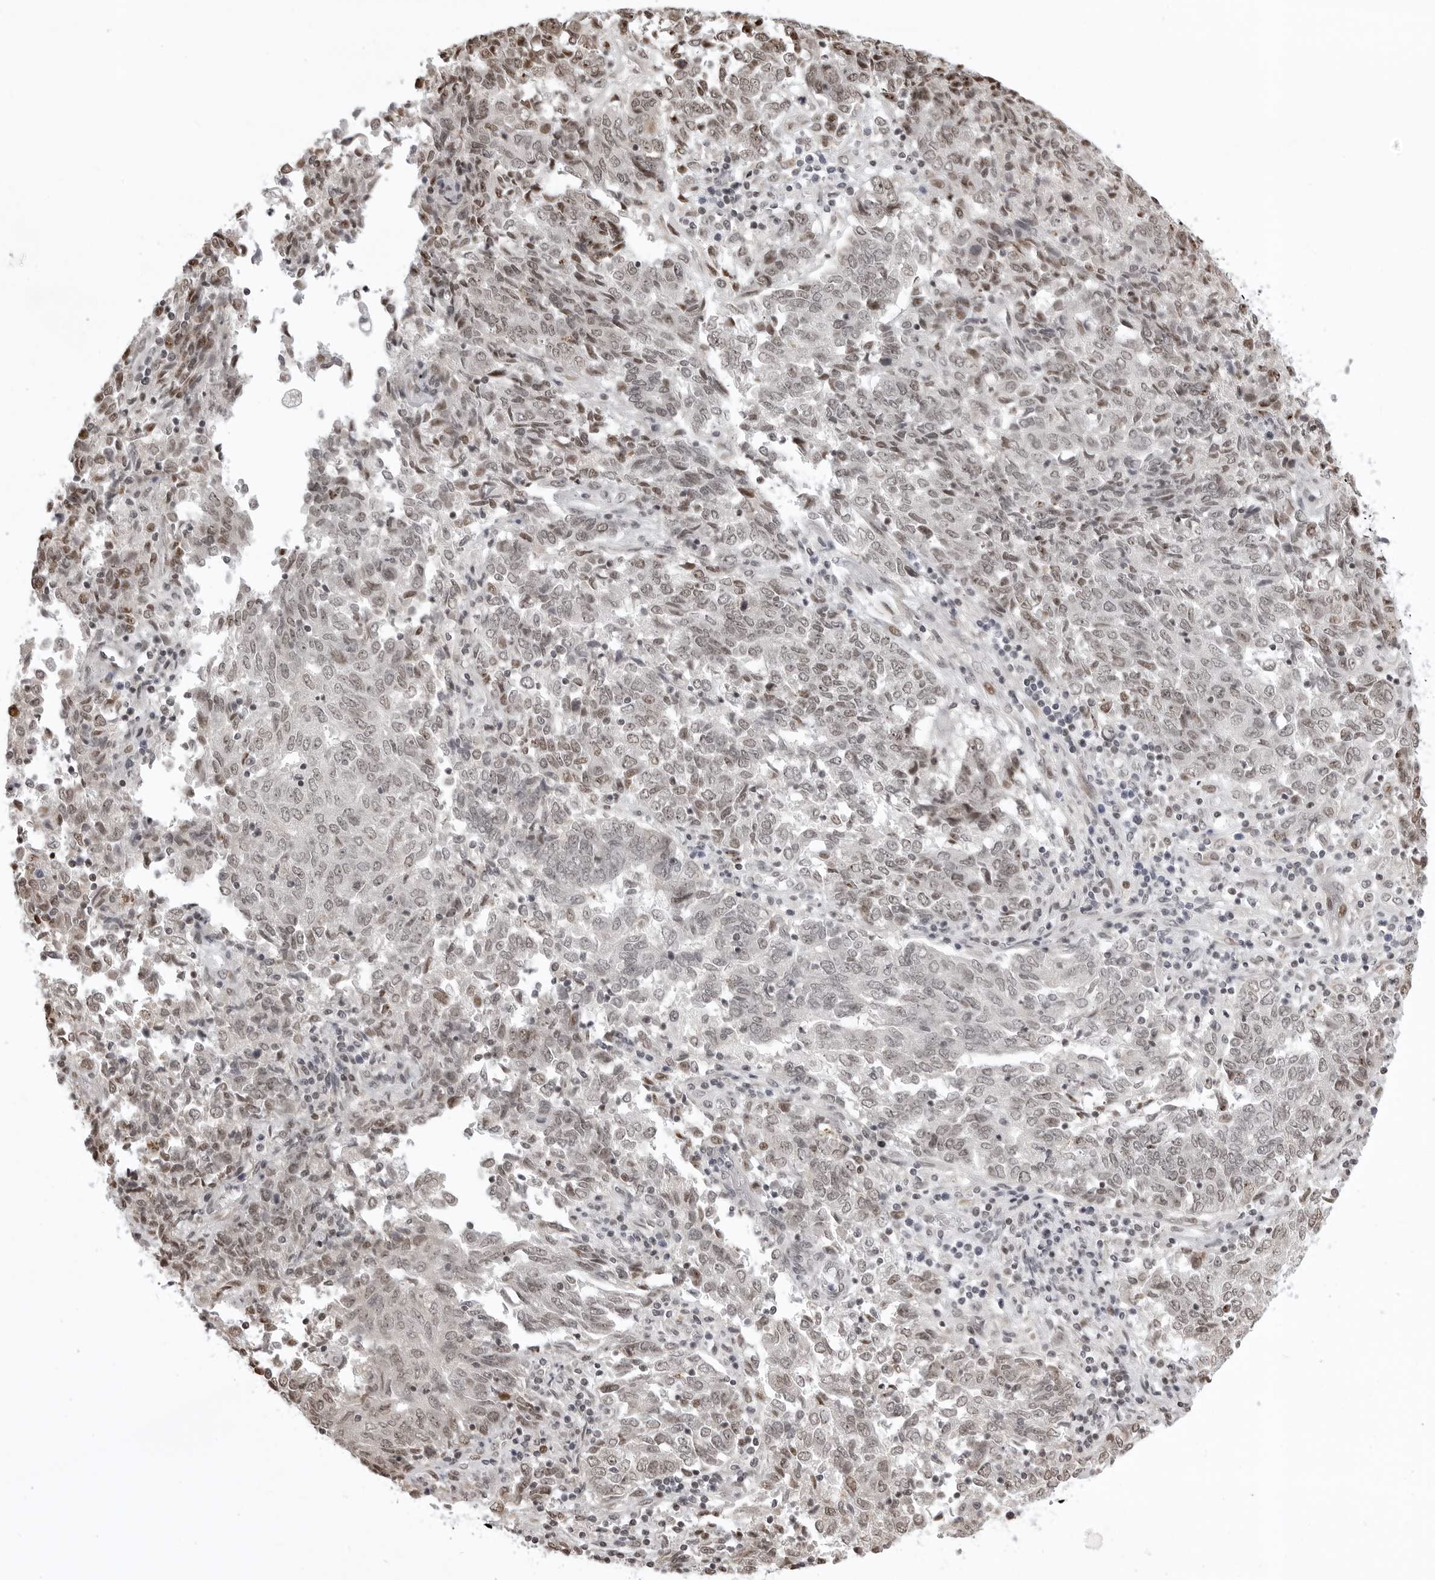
{"staining": {"intensity": "weak", "quantity": "25%-75%", "location": "nuclear"}, "tissue": "endometrial cancer", "cell_type": "Tumor cells", "image_type": "cancer", "snomed": [{"axis": "morphology", "description": "Adenocarcinoma, NOS"}, {"axis": "topography", "description": "Endometrium"}], "caption": "IHC of endometrial adenocarcinoma reveals low levels of weak nuclear staining in approximately 25%-75% of tumor cells.", "gene": "PHF3", "patient": {"sex": "female", "age": 80}}